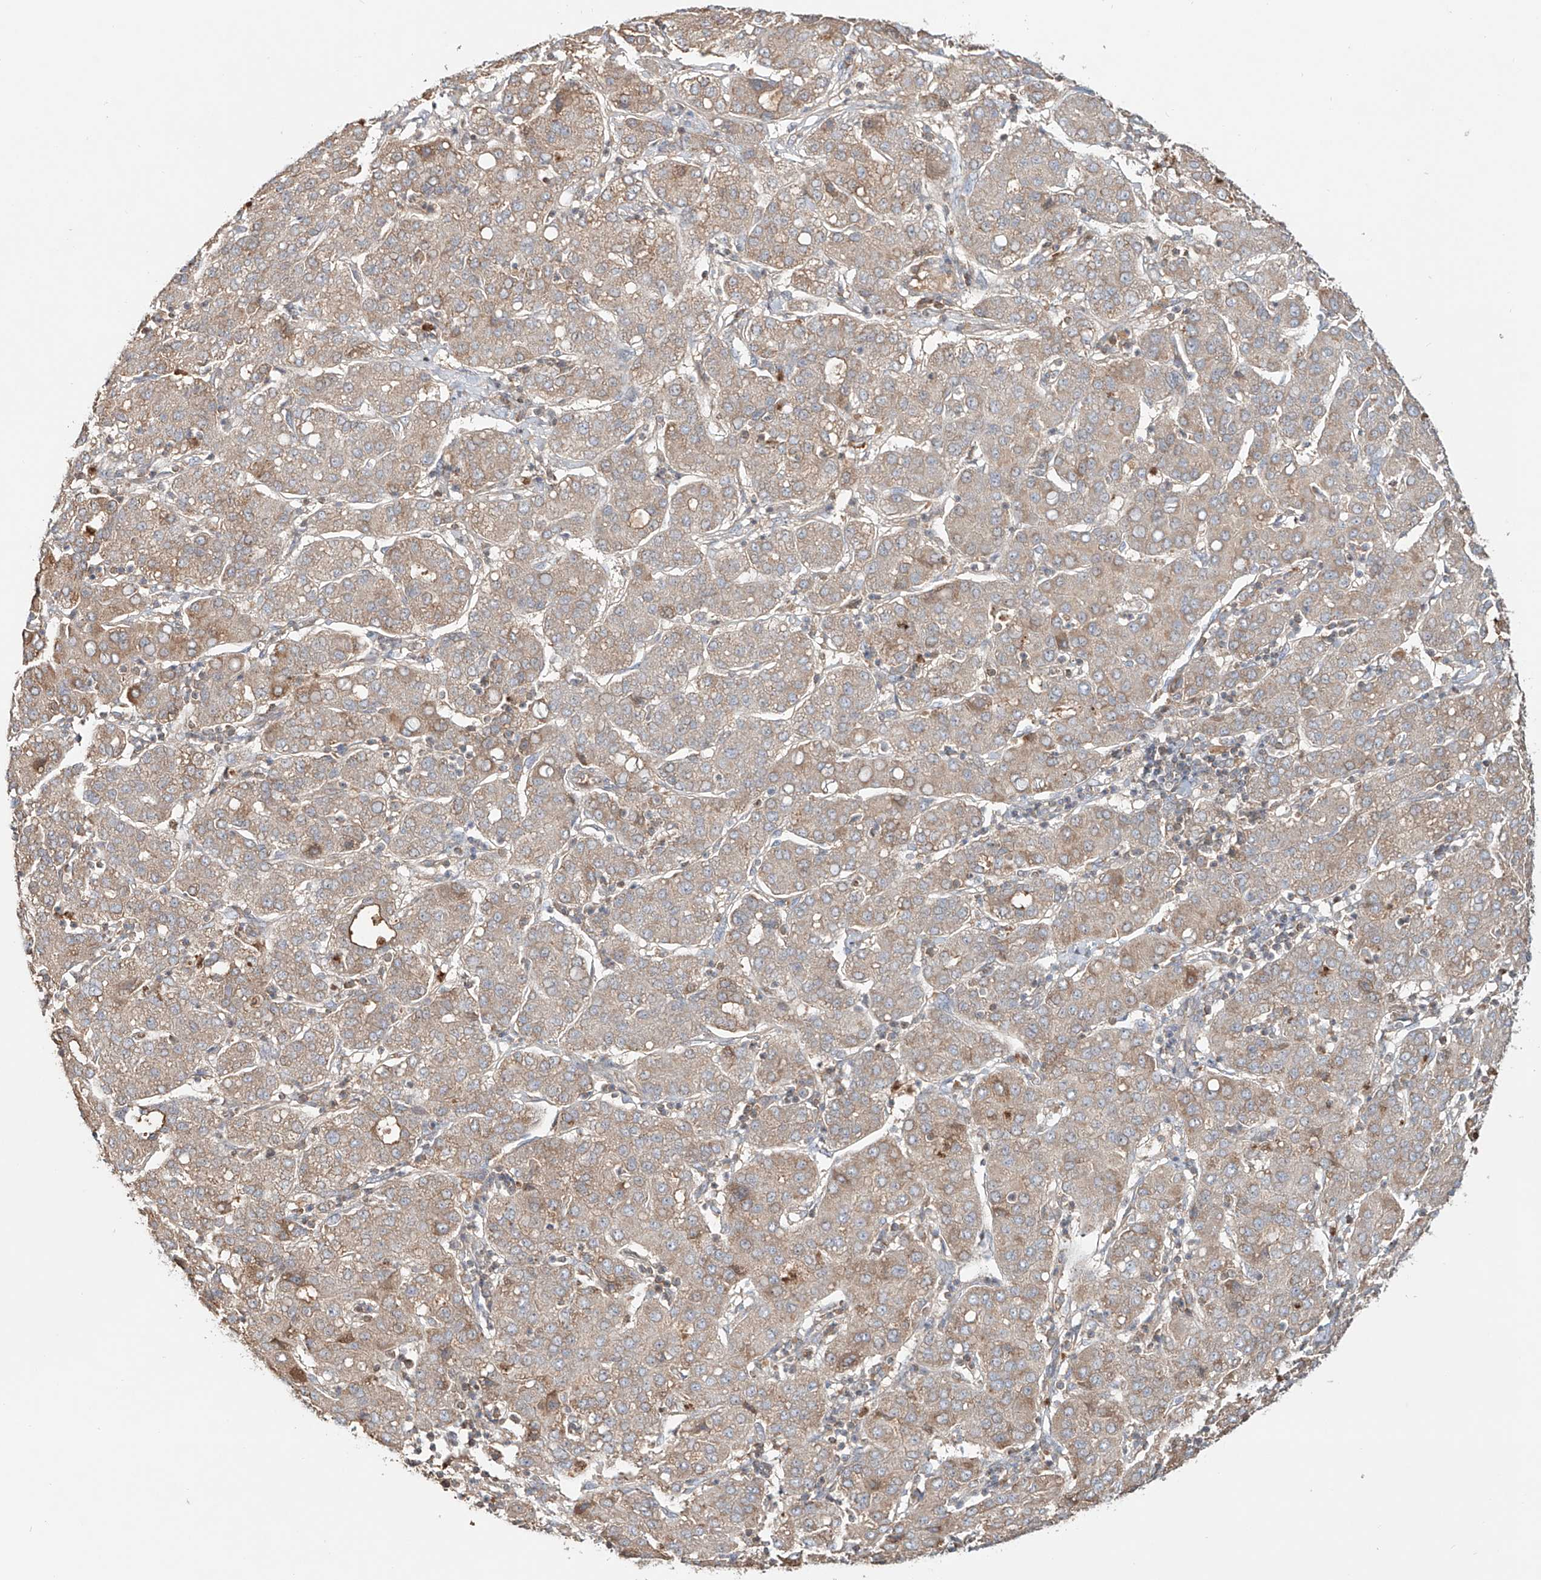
{"staining": {"intensity": "moderate", "quantity": ">75%", "location": "cytoplasmic/membranous"}, "tissue": "liver cancer", "cell_type": "Tumor cells", "image_type": "cancer", "snomed": [{"axis": "morphology", "description": "Carcinoma, Hepatocellular, NOS"}, {"axis": "topography", "description": "Liver"}], "caption": "This micrograph exhibits immunohistochemistry (IHC) staining of hepatocellular carcinoma (liver), with medium moderate cytoplasmic/membranous expression in approximately >75% of tumor cells.", "gene": "ERO1A", "patient": {"sex": "male", "age": 65}}